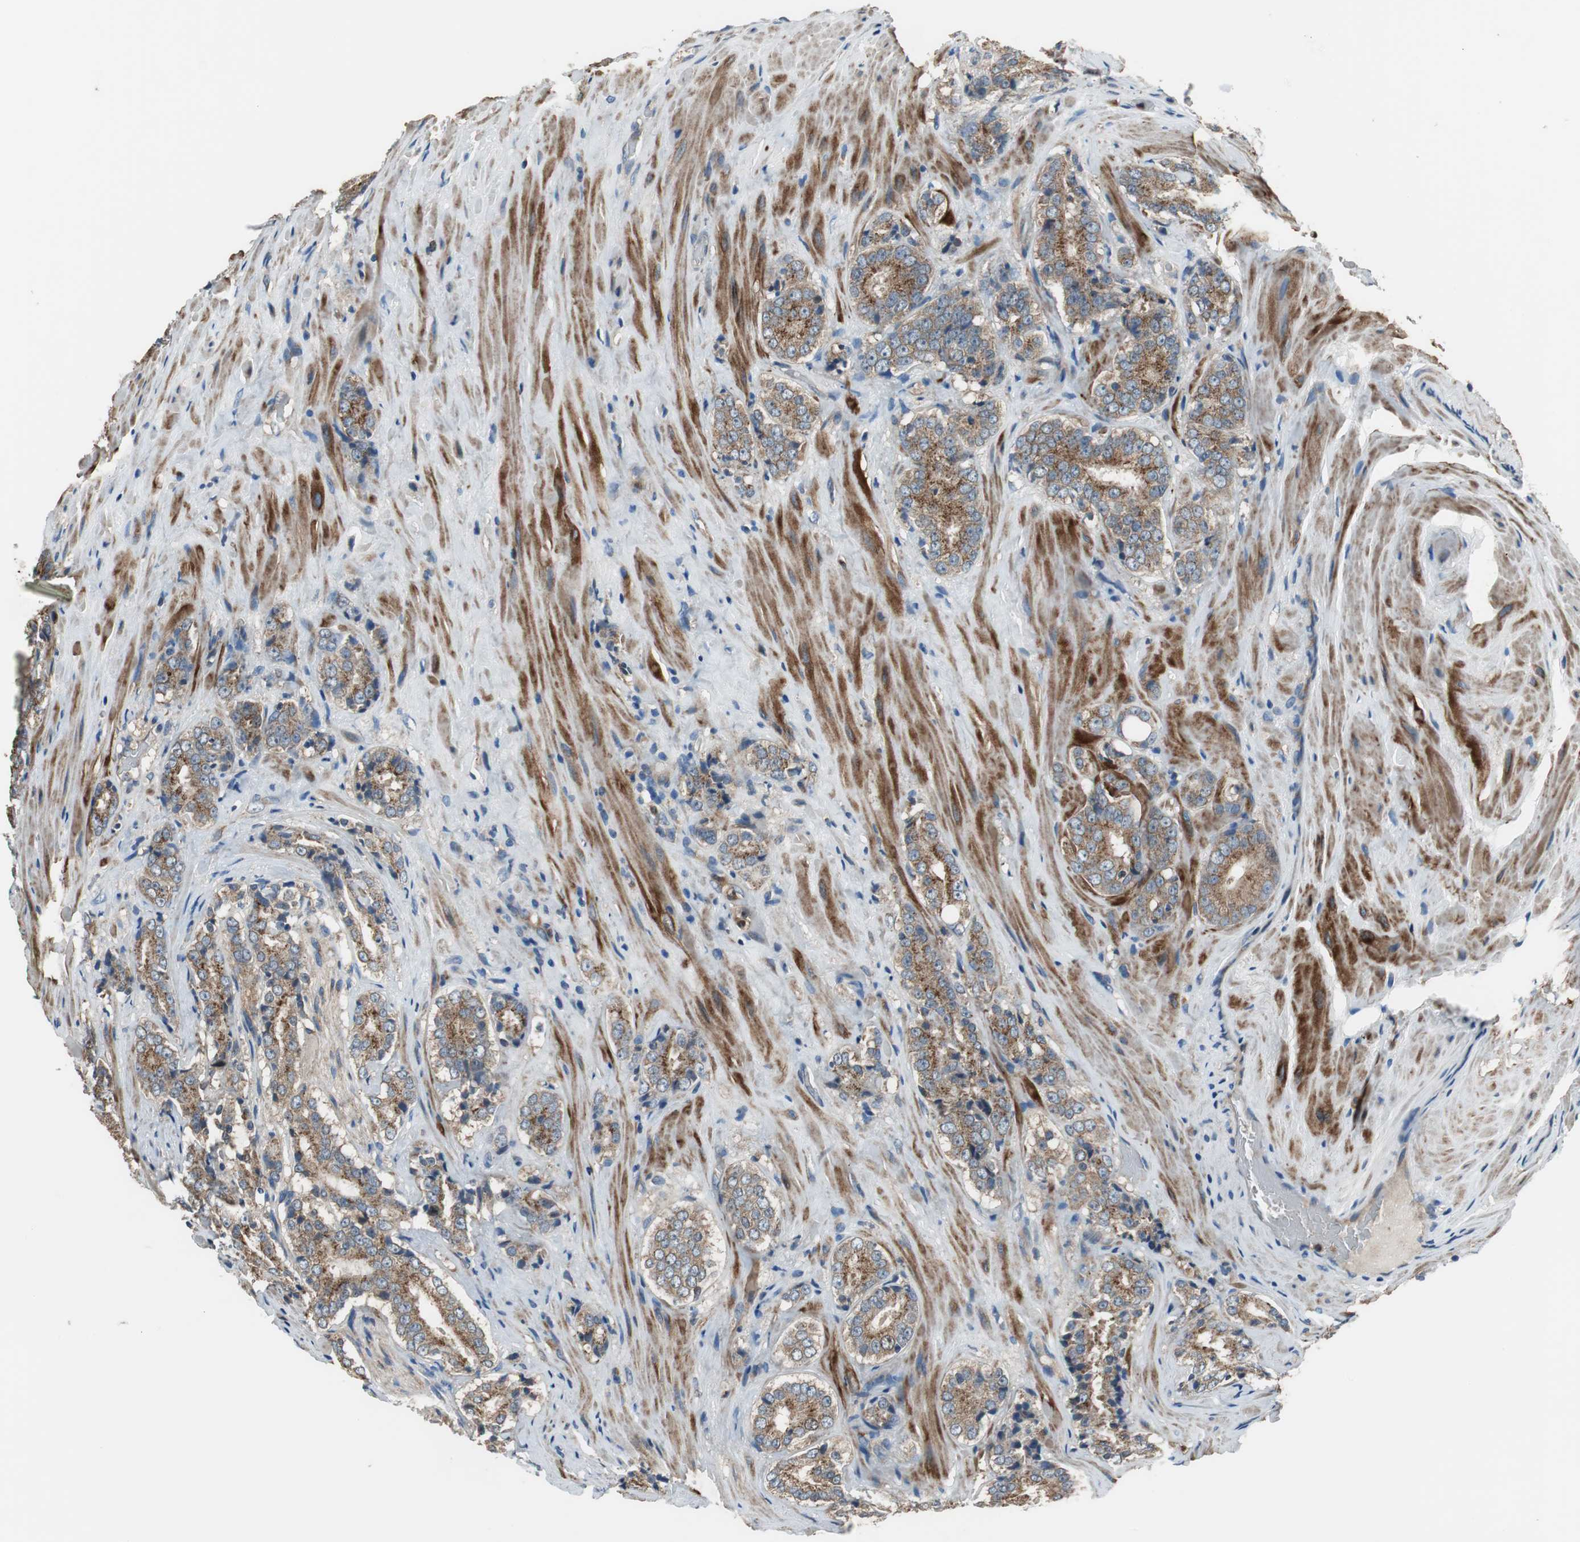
{"staining": {"intensity": "moderate", "quantity": ">75%", "location": "cytoplasmic/membranous"}, "tissue": "prostate cancer", "cell_type": "Tumor cells", "image_type": "cancer", "snomed": [{"axis": "morphology", "description": "Adenocarcinoma, High grade"}, {"axis": "topography", "description": "Prostate"}], "caption": "High-magnification brightfield microscopy of prostate cancer (adenocarcinoma (high-grade)) stained with DAB (3,3'-diaminobenzidine) (brown) and counterstained with hematoxylin (blue). tumor cells exhibit moderate cytoplasmic/membranous staining is identified in about>75% of cells.", "gene": "PI4KB", "patient": {"sex": "male", "age": 70}}